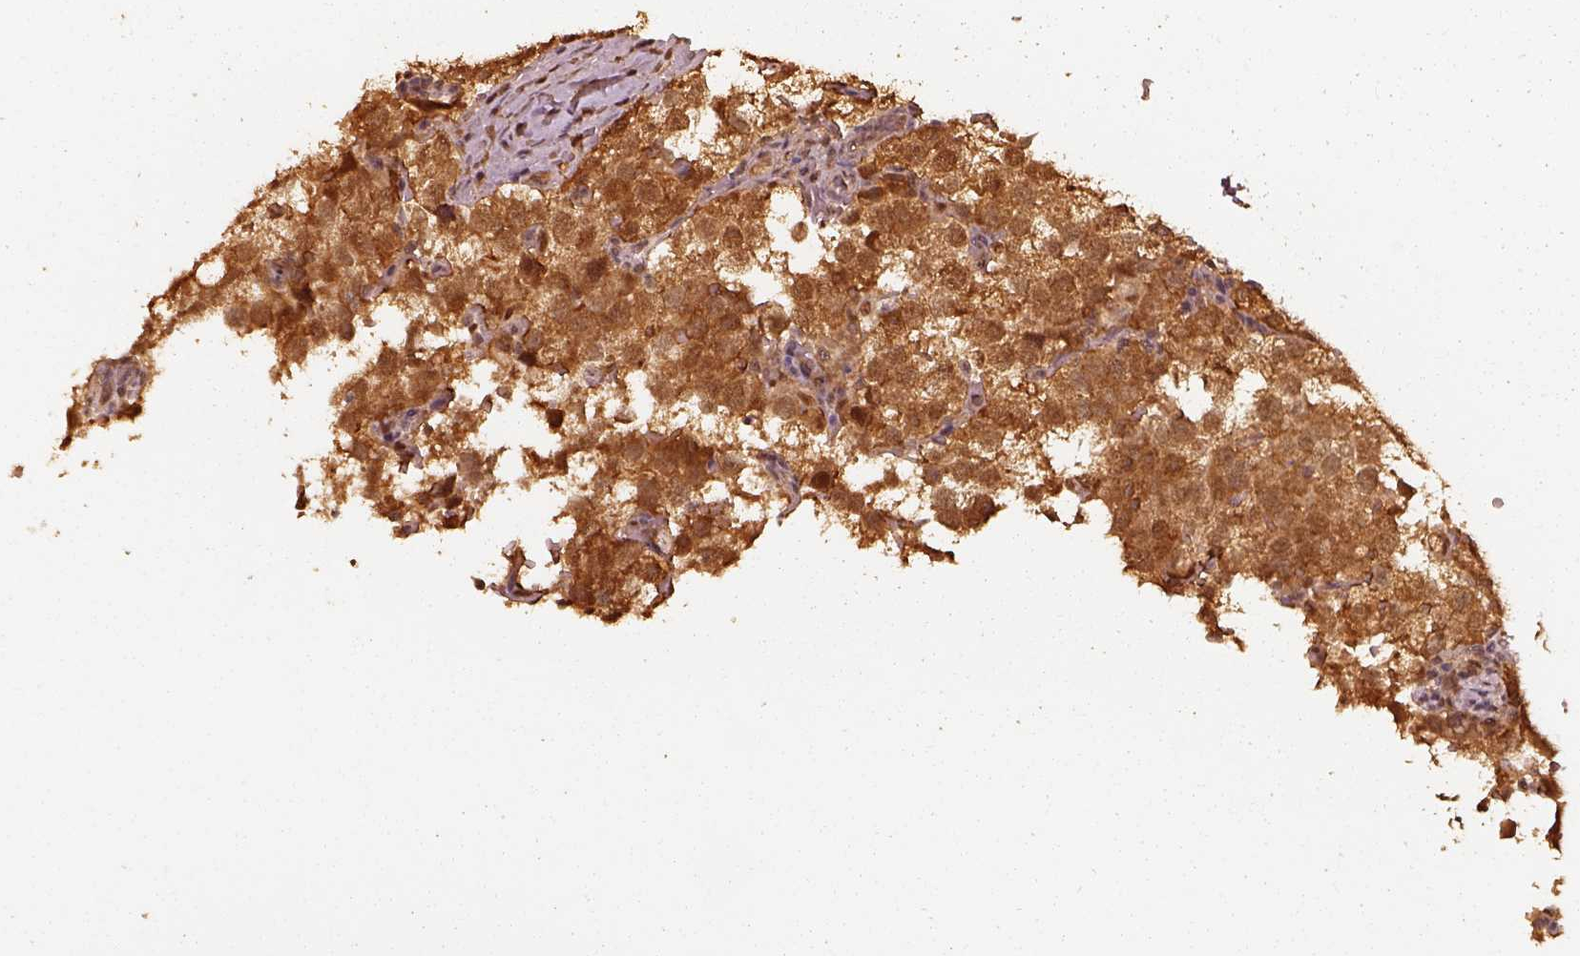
{"staining": {"intensity": "moderate", "quantity": ">75%", "location": "cytoplasmic/membranous"}, "tissue": "testis cancer", "cell_type": "Tumor cells", "image_type": "cancer", "snomed": [{"axis": "morphology", "description": "Seminoma, NOS"}, {"axis": "topography", "description": "Testis"}], "caption": "Testis cancer (seminoma) was stained to show a protein in brown. There is medium levels of moderate cytoplasmic/membranous expression in approximately >75% of tumor cells.", "gene": "PSMC5", "patient": {"sex": "male", "age": 37}}